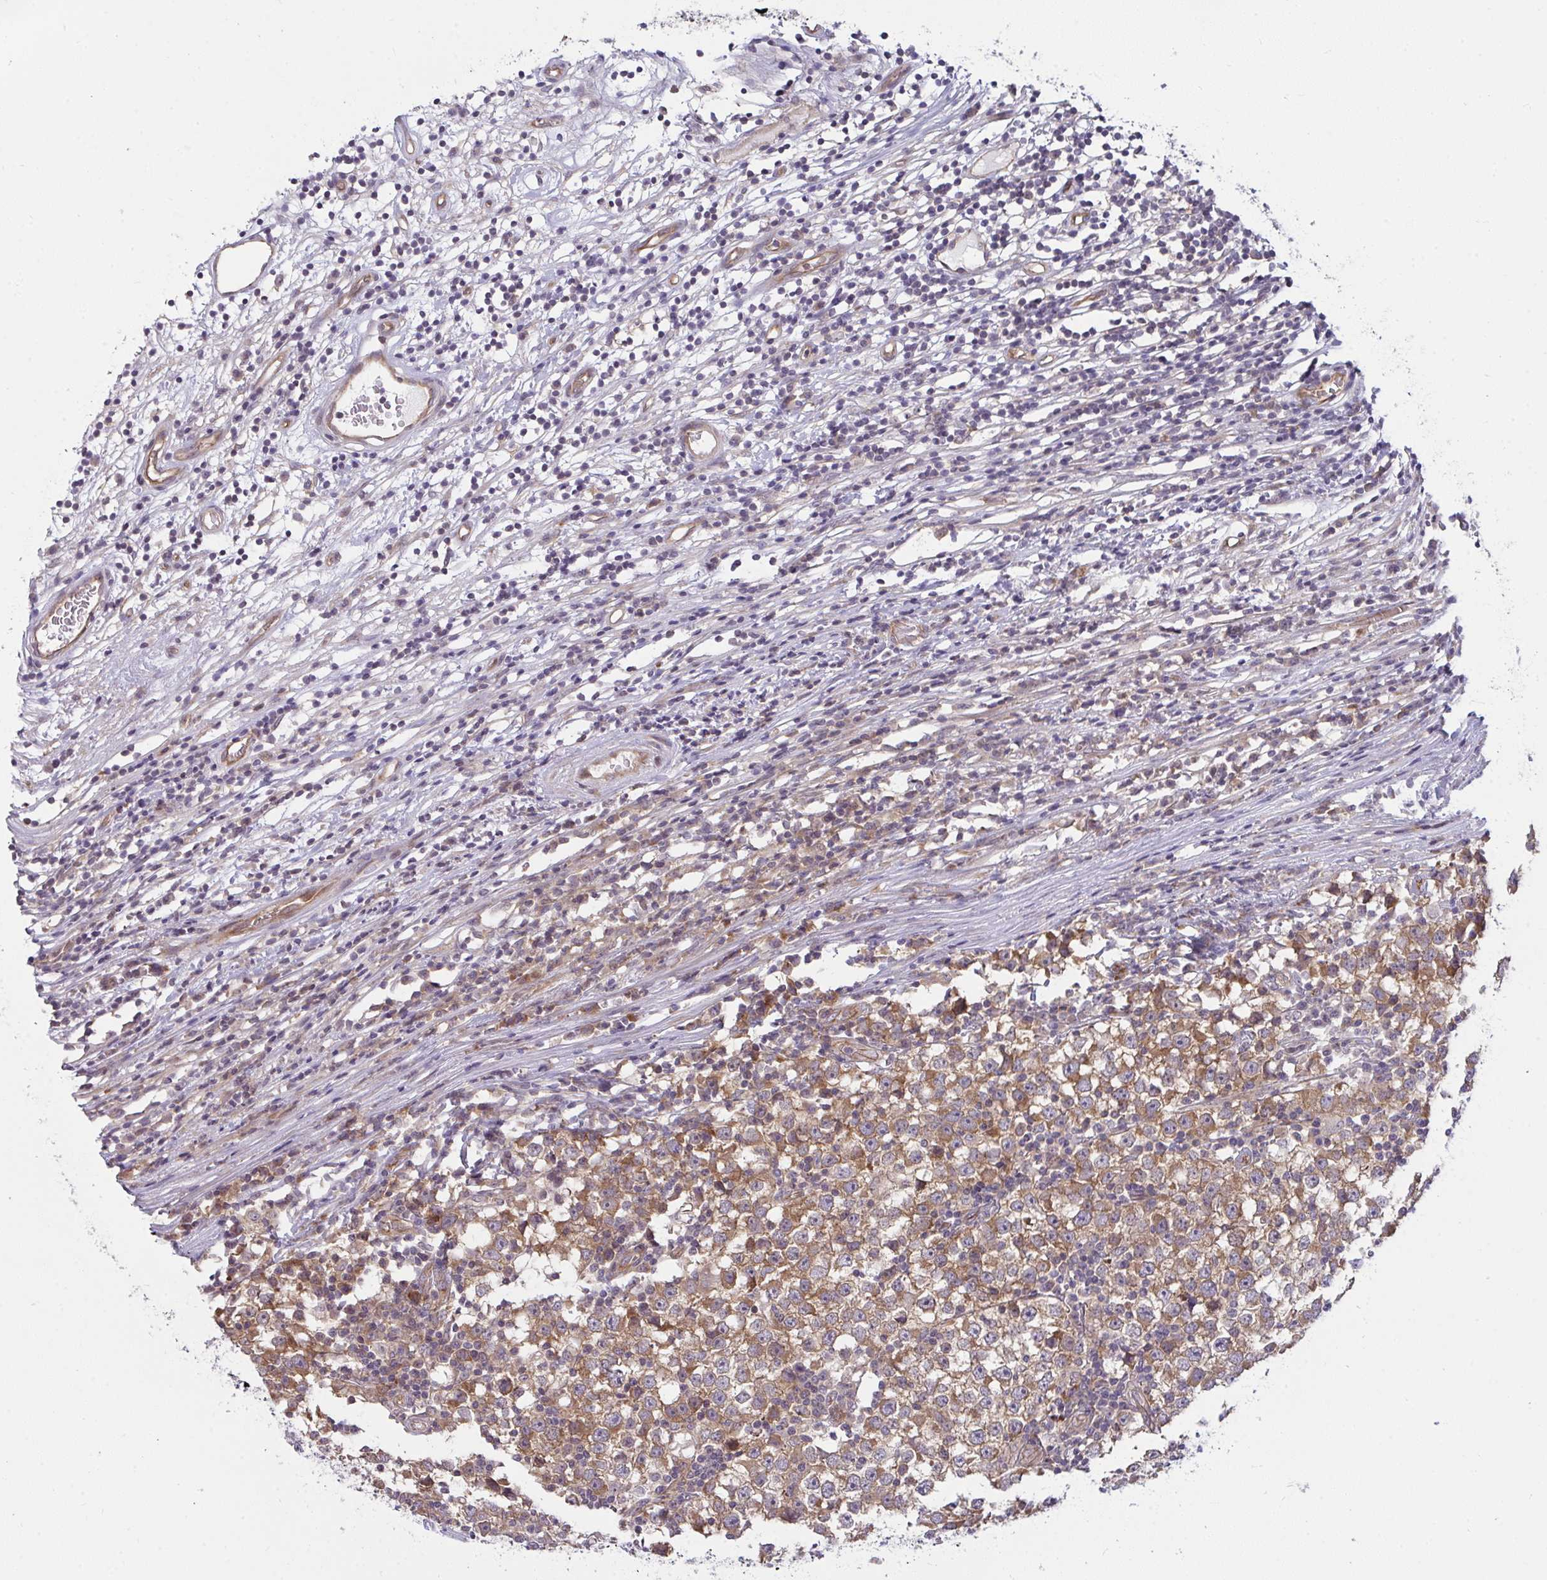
{"staining": {"intensity": "moderate", "quantity": ">75%", "location": "cytoplasmic/membranous"}, "tissue": "testis cancer", "cell_type": "Tumor cells", "image_type": "cancer", "snomed": [{"axis": "morphology", "description": "Seminoma, NOS"}, {"axis": "topography", "description": "Testis"}], "caption": "Protein staining displays moderate cytoplasmic/membranous positivity in approximately >75% of tumor cells in testis seminoma. The staining was performed using DAB (3,3'-diaminobenzidine) to visualize the protein expression in brown, while the nuclei were stained in blue with hematoxylin (Magnification: 20x).", "gene": "CASP9", "patient": {"sex": "male", "age": 65}}